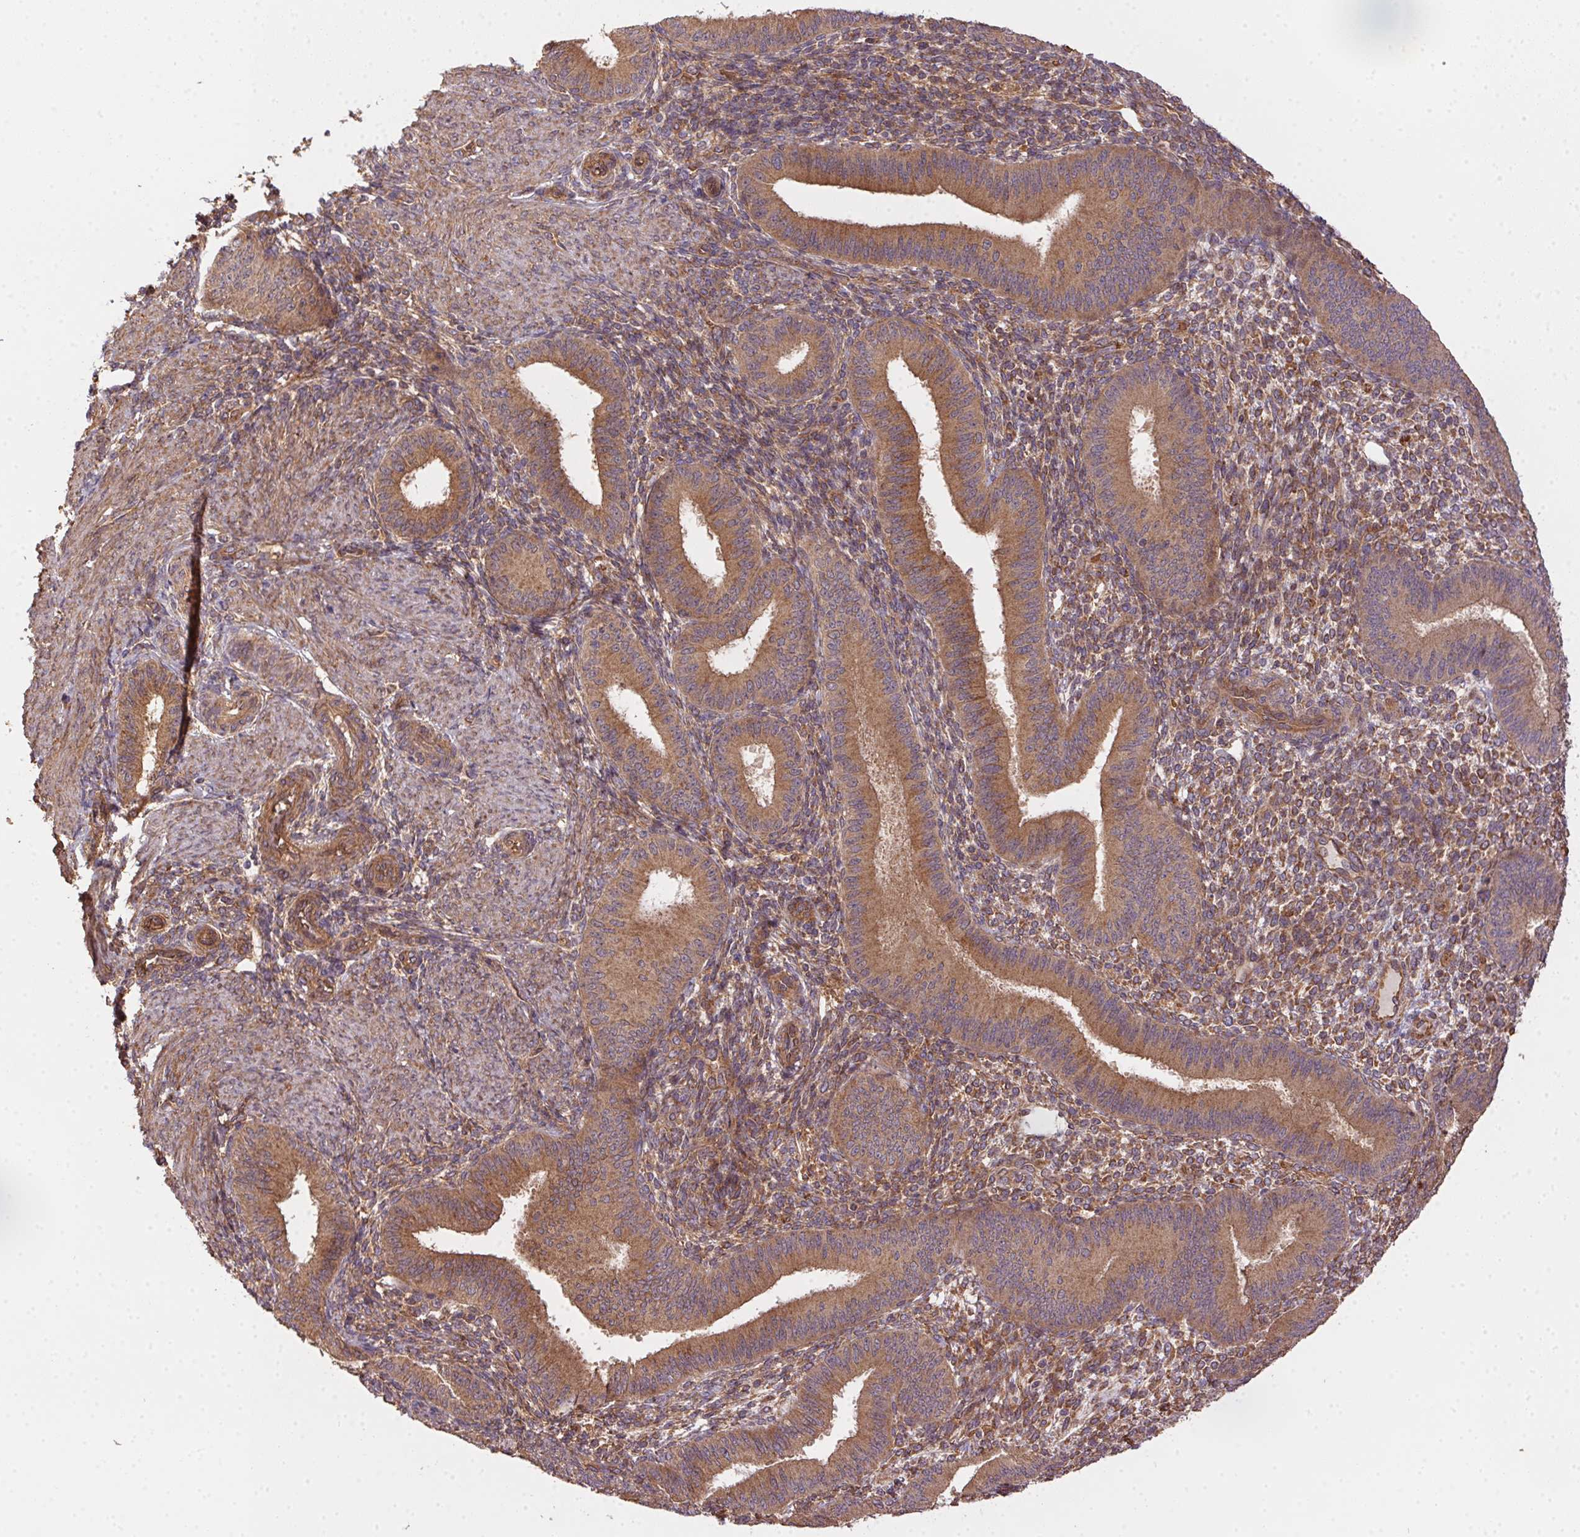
{"staining": {"intensity": "moderate", "quantity": "25%-75%", "location": "cytoplasmic/membranous"}, "tissue": "endometrium", "cell_type": "Cells in endometrial stroma", "image_type": "normal", "snomed": [{"axis": "morphology", "description": "Normal tissue, NOS"}, {"axis": "topography", "description": "Endometrium"}], "caption": "Endometrium stained with a brown dye displays moderate cytoplasmic/membranous positive expression in approximately 25%-75% of cells in endometrial stroma.", "gene": "USE1", "patient": {"sex": "female", "age": 39}}